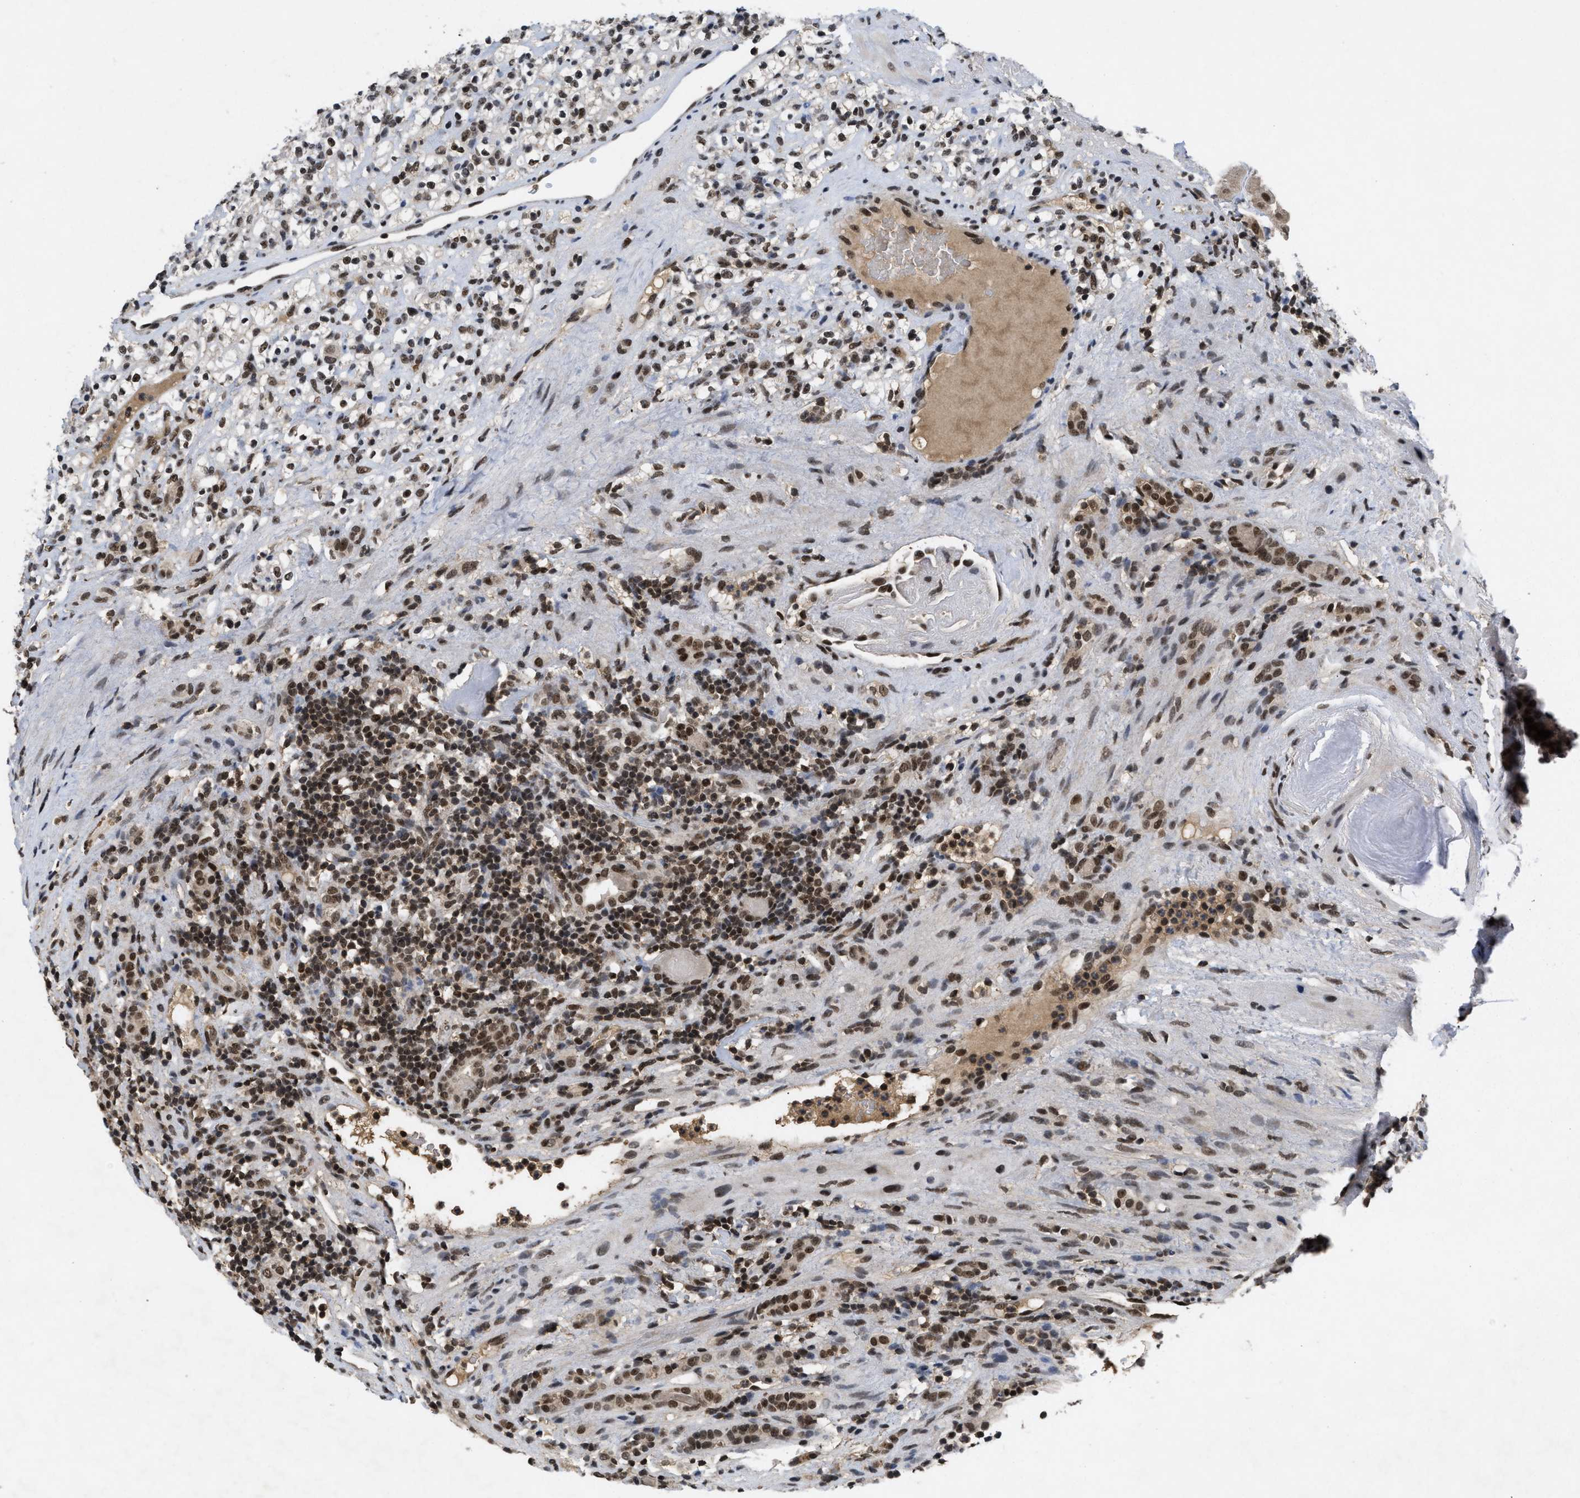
{"staining": {"intensity": "moderate", "quantity": ">75%", "location": "nuclear"}, "tissue": "renal cancer", "cell_type": "Tumor cells", "image_type": "cancer", "snomed": [{"axis": "morphology", "description": "Normal tissue, NOS"}, {"axis": "morphology", "description": "Adenocarcinoma, NOS"}, {"axis": "topography", "description": "Kidney"}], "caption": "Human renal adenocarcinoma stained with a brown dye exhibits moderate nuclear positive positivity in approximately >75% of tumor cells.", "gene": "ZNF346", "patient": {"sex": "female", "age": 72}}